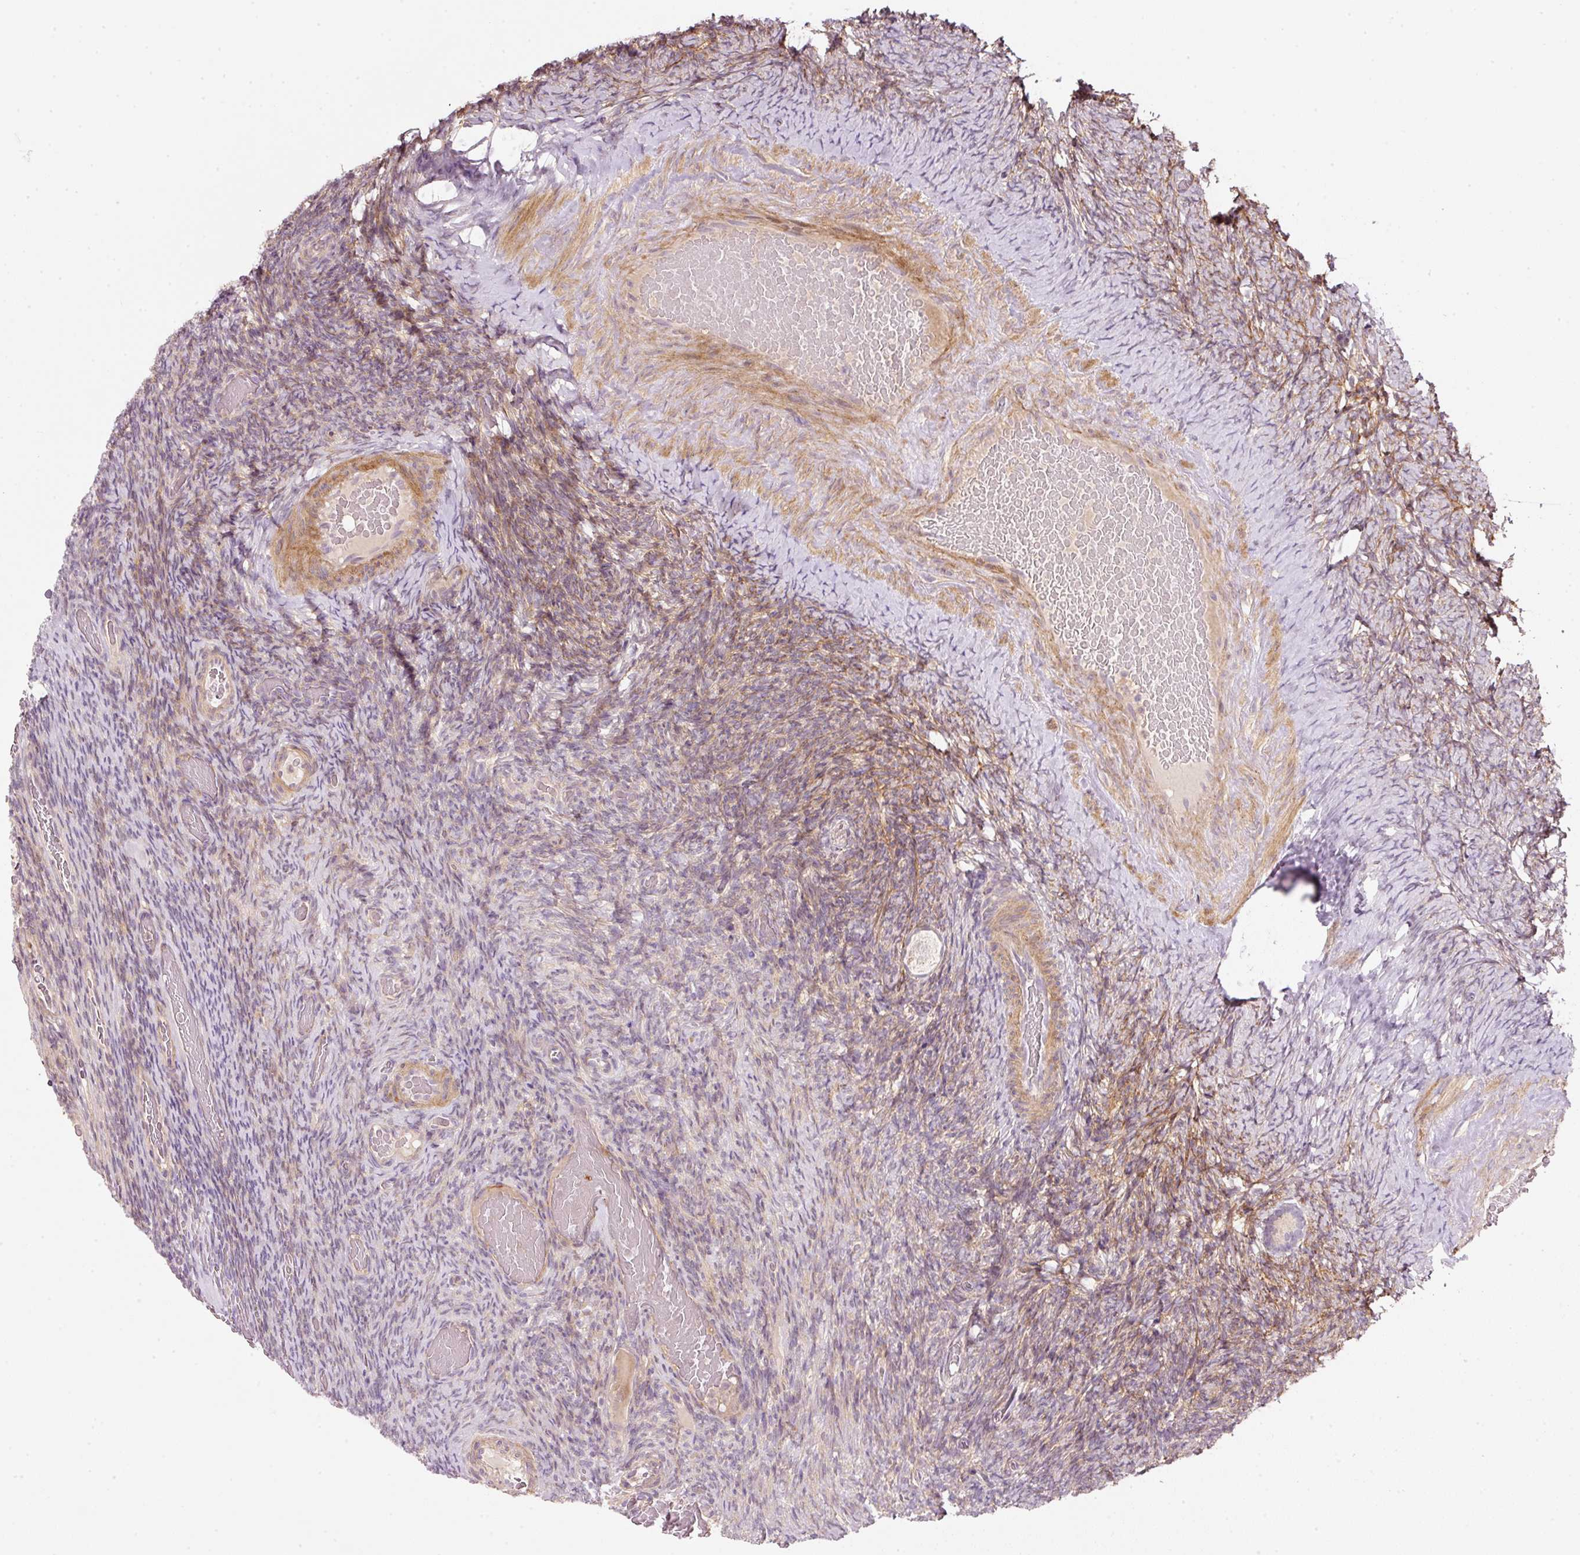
{"staining": {"intensity": "moderate", "quantity": "25%-75%", "location": "cytoplasmic/membranous"}, "tissue": "ovary", "cell_type": "Ovarian stroma cells", "image_type": "normal", "snomed": [{"axis": "morphology", "description": "Normal tissue, NOS"}, {"axis": "topography", "description": "Ovary"}], "caption": "Brown immunohistochemical staining in benign ovary reveals moderate cytoplasmic/membranous expression in approximately 25%-75% of ovarian stroma cells.", "gene": "TIRAP", "patient": {"sex": "female", "age": 34}}